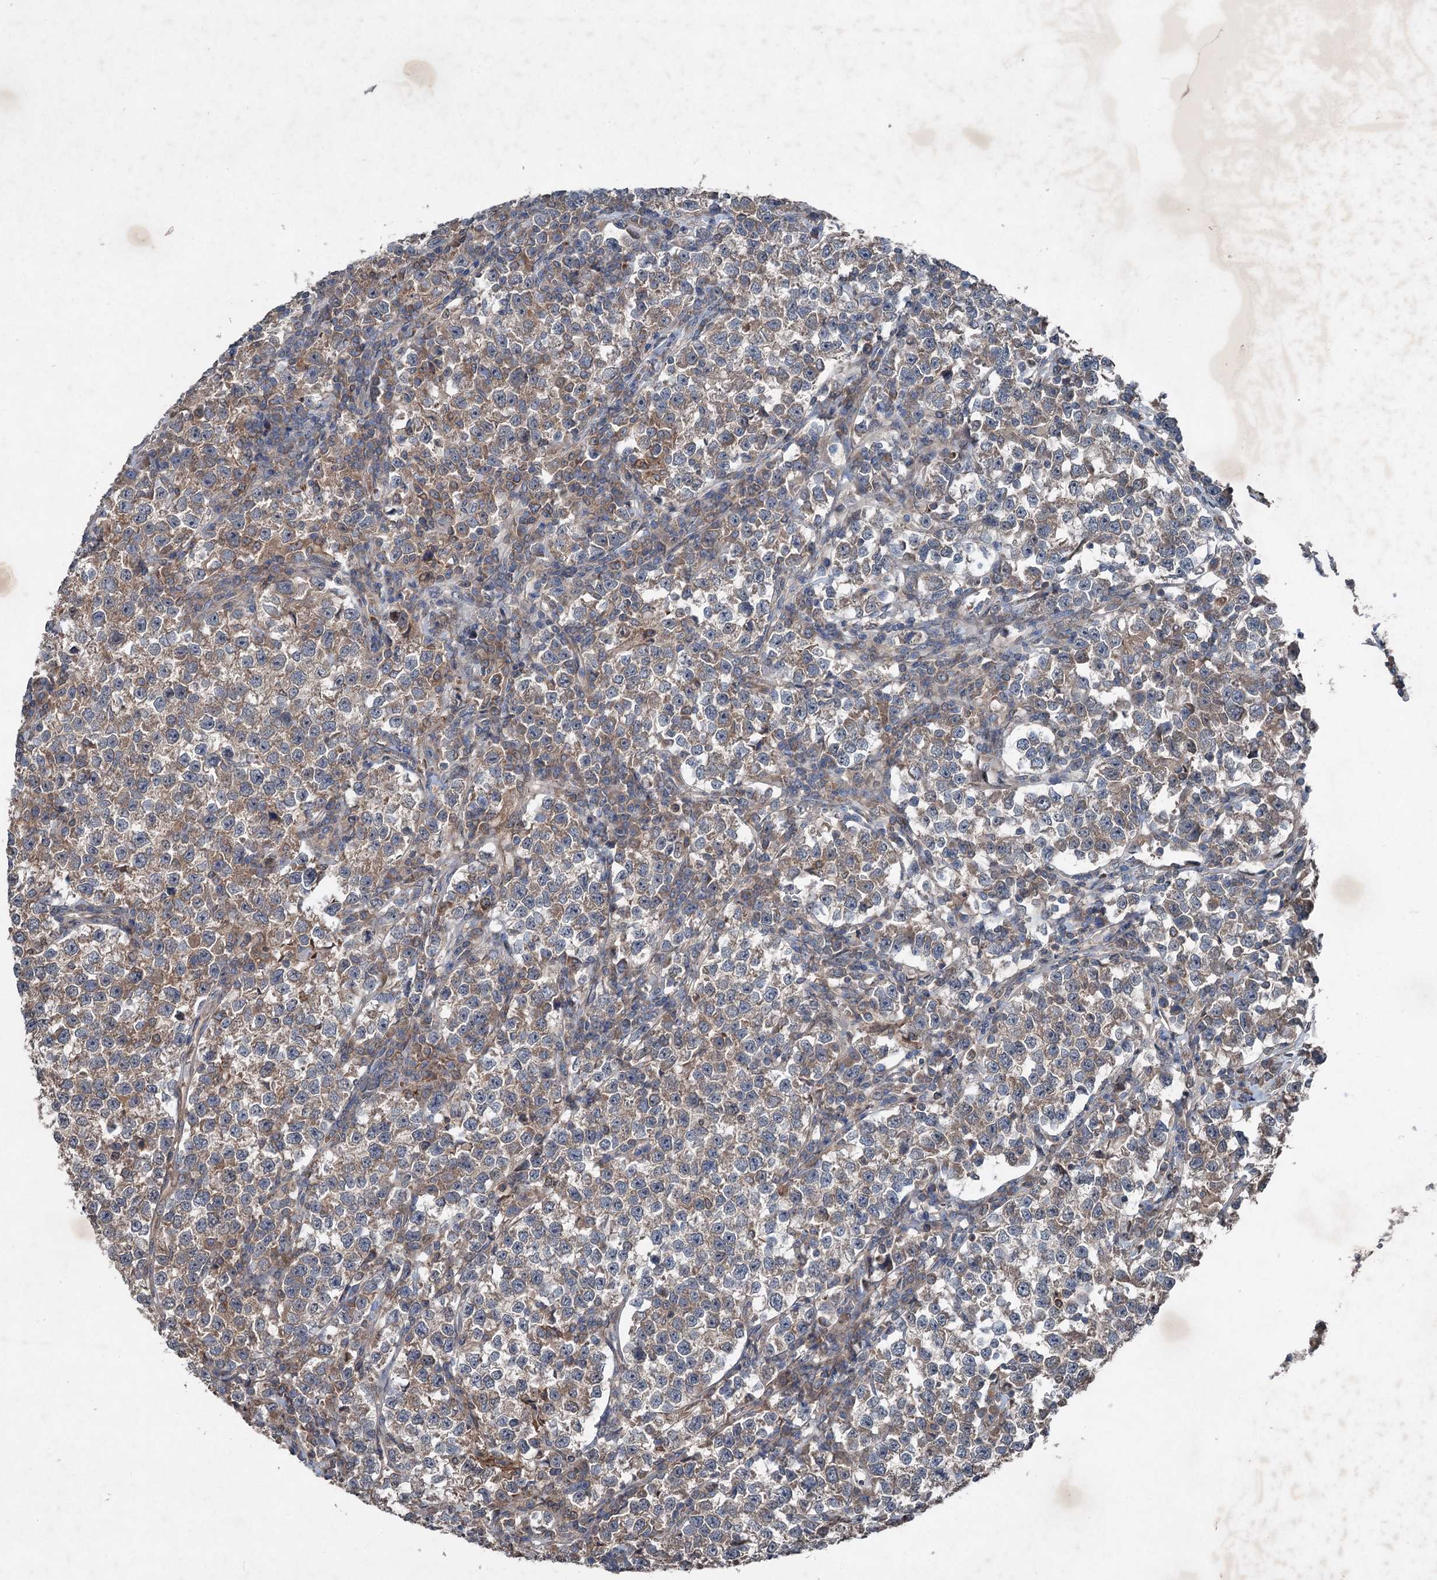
{"staining": {"intensity": "weak", "quantity": ">75%", "location": "cytoplasmic/membranous"}, "tissue": "testis cancer", "cell_type": "Tumor cells", "image_type": "cancer", "snomed": [{"axis": "morphology", "description": "Normal tissue, NOS"}, {"axis": "morphology", "description": "Seminoma, NOS"}, {"axis": "topography", "description": "Testis"}], "caption": "Seminoma (testis) stained with DAB (3,3'-diaminobenzidine) IHC exhibits low levels of weak cytoplasmic/membranous expression in about >75% of tumor cells.", "gene": "ALAS1", "patient": {"sex": "male", "age": 43}}